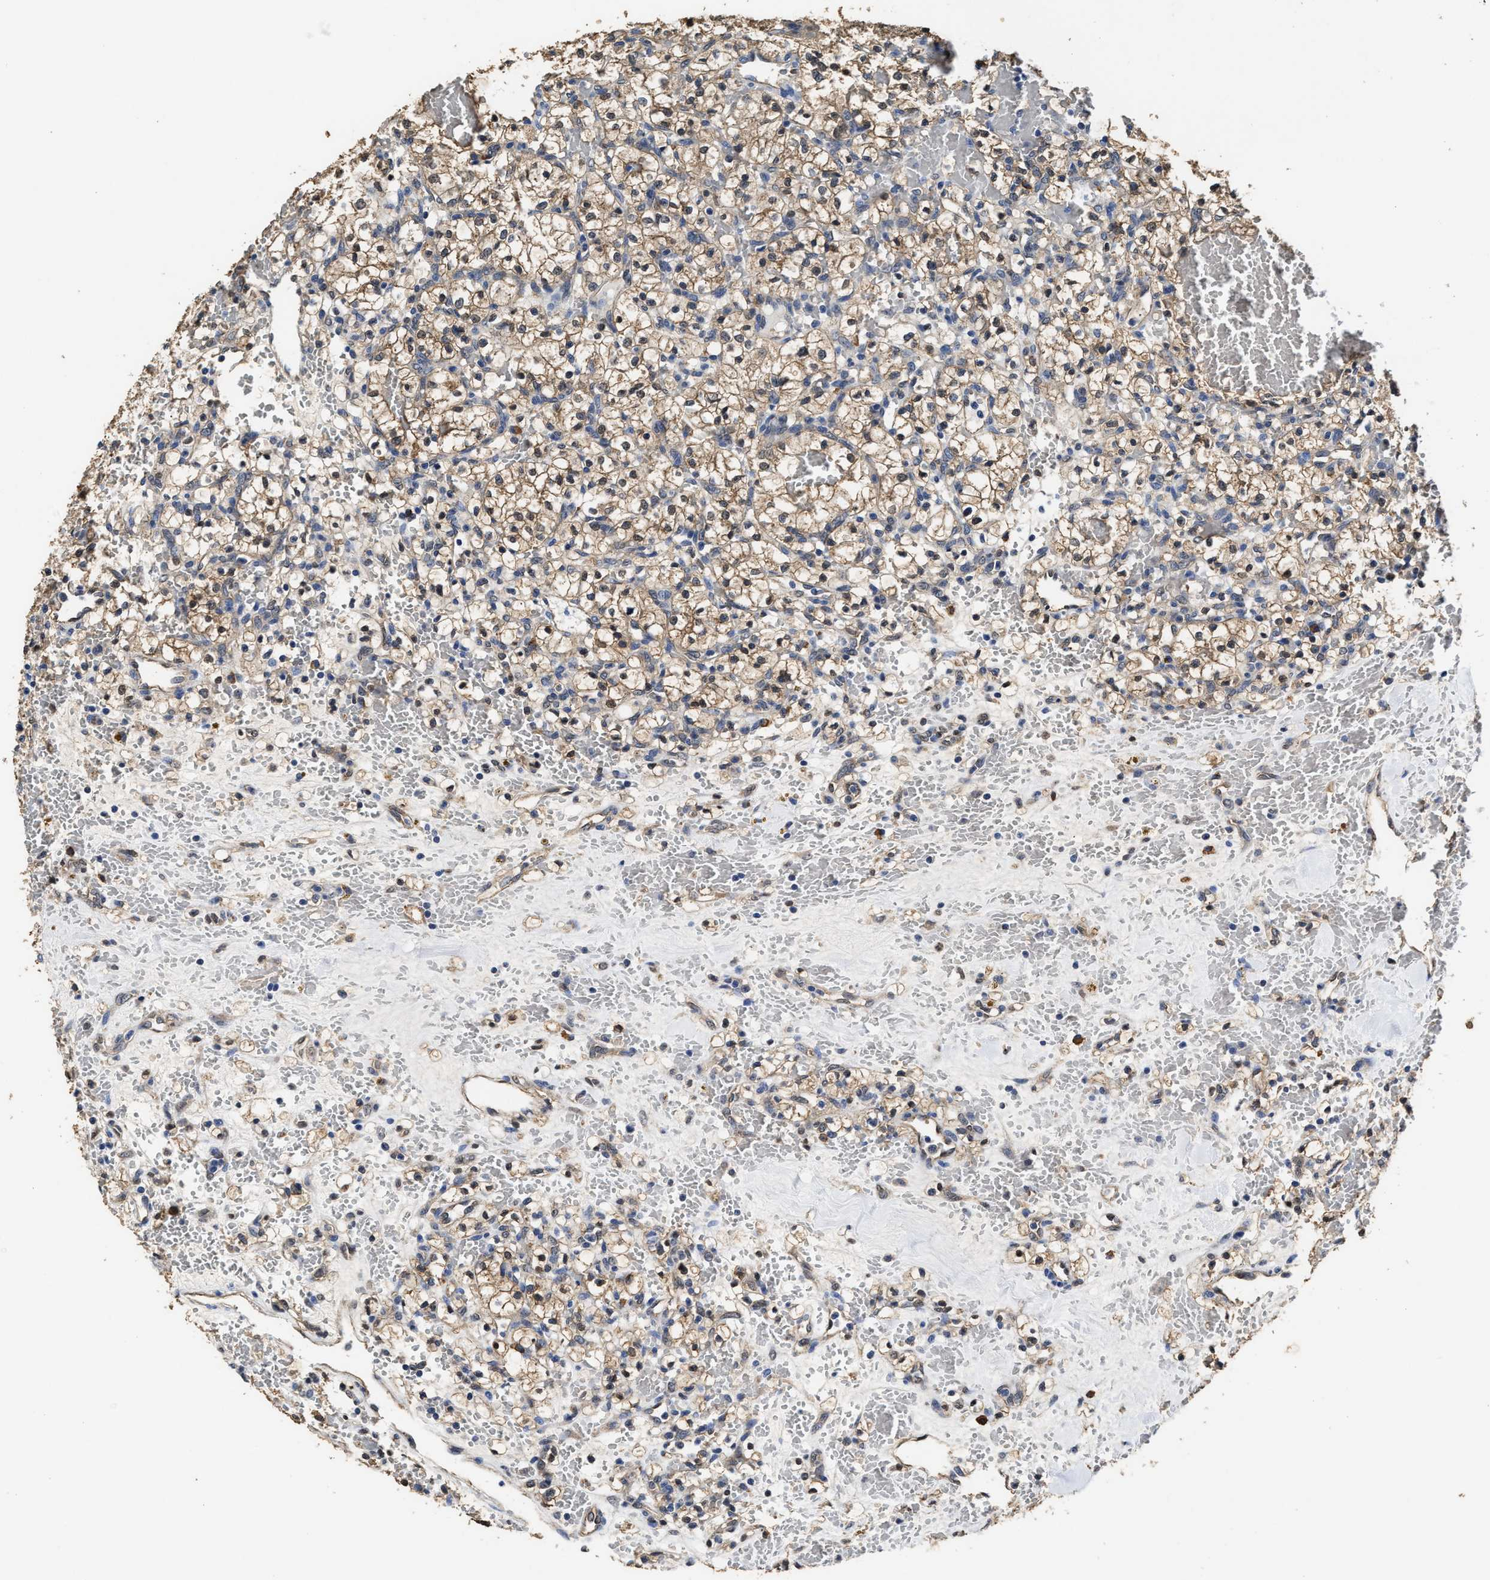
{"staining": {"intensity": "weak", "quantity": ">75%", "location": "cytoplasmic/membranous,nuclear"}, "tissue": "renal cancer", "cell_type": "Tumor cells", "image_type": "cancer", "snomed": [{"axis": "morphology", "description": "Adenocarcinoma, NOS"}, {"axis": "topography", "description": "Kidney"}], "caption": "High-power microscopy captured an immunohistochemistry (IHC) photomicrograph of adenocarcinoma (renal), revealing weak cytoplasmic/membranous and nuclear positivity in about >75% of tumor cells. (DAB (3,3'-diaminobenzidine) IHC with brightfield microscopy, high magnification).", "gene": "YWHAE", "patient": {"sex": "female", "age": 60}}